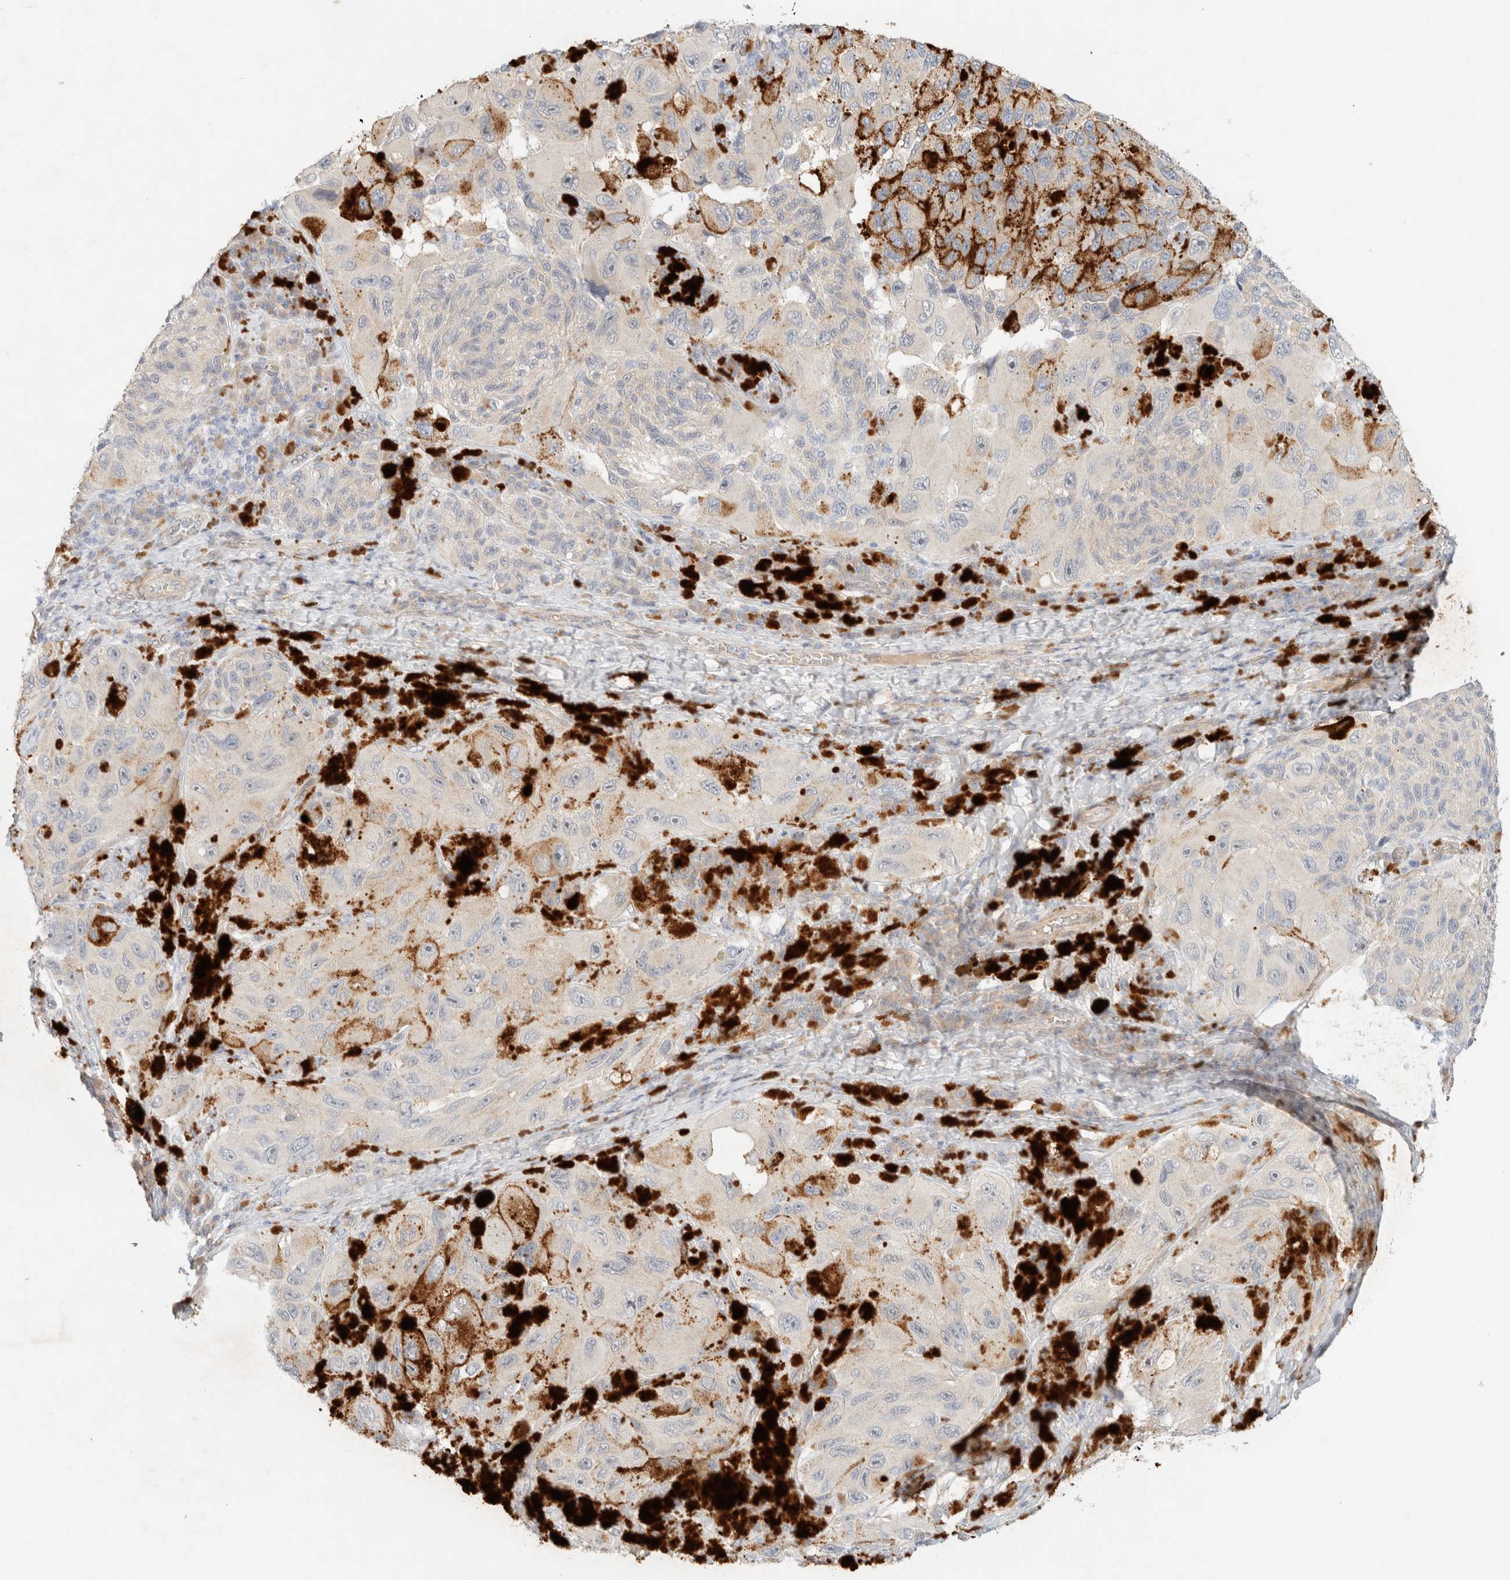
{"staining": {"intensity": "negative", "quantity": "none", "location": "none"}, "tissue": "melanoma", "cell_type": "Tumor cells", "image_type": "cancer", "snomed": [{"axis": "morphology", "description": "Malignant melanoma, NOS"}, {"axis": "topography", "description": "Skin"}], "caption": "High magnification brightfield microscopy of malignant melanoma stained with DAB (3,3'-diaminobenzidine) (brown) and counterstained with hematoxylin (blue): tumor cells show no significant positivity.", "gene": "CSNK1E", "patient": {"sex": "female", "age": 73}}